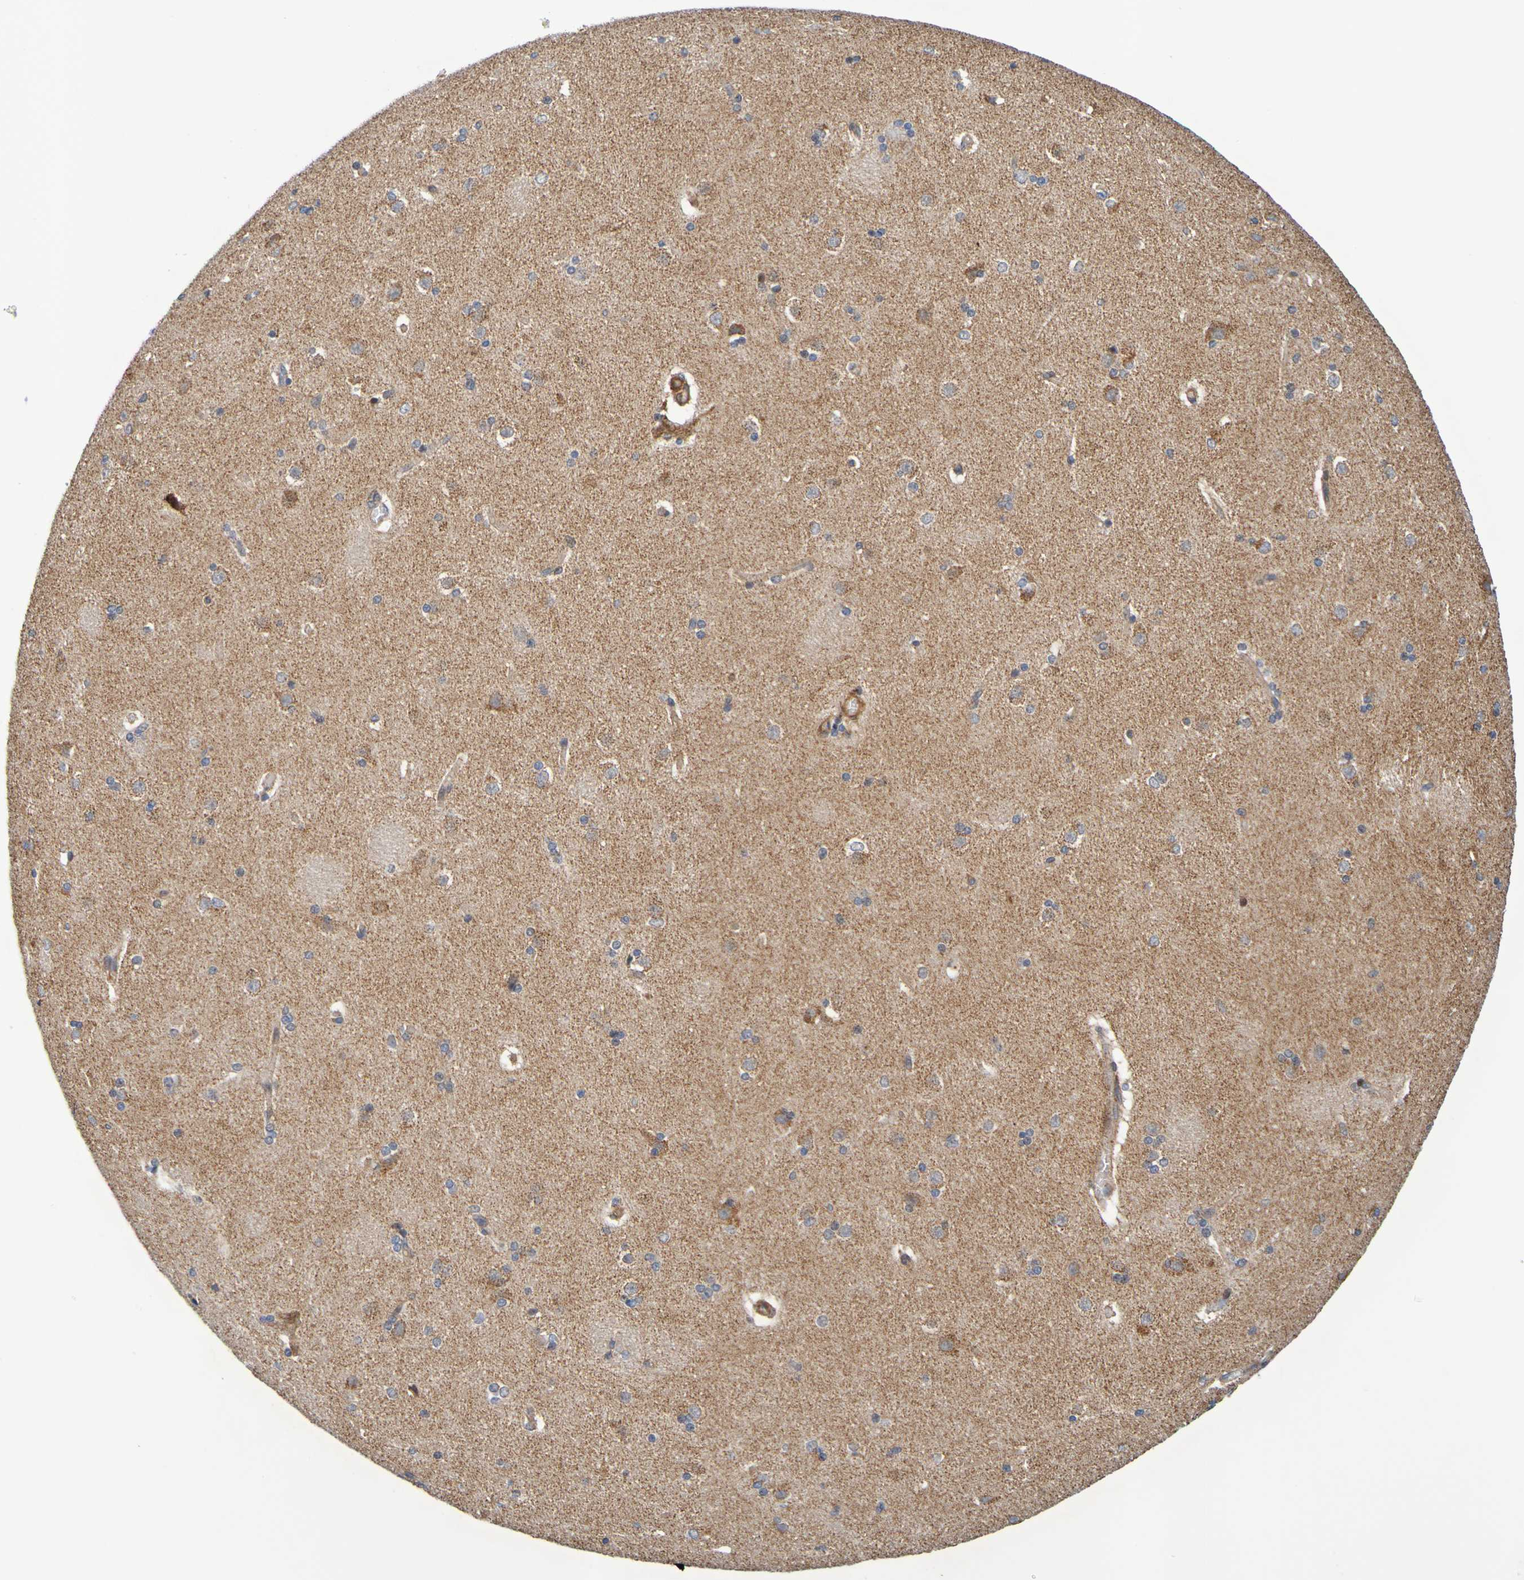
{"staining": {"intensity": "moderate", "quantity": "<25%", "location": "cytoplasmic/membranous"}, "tissue": "caudate", "cell_type": "Glial cells", "image_type": "normal", "snomed": [{"axis": "morphology", "description": "Normal tissue, NOS"}, {"axis": "topography", "description": "Lateral ventricle wall"}], "caption": "DAB immunohistochemical staining of benign human caudate reveals moderate cytoplasmic/membranous protein positivity in approximately <25% of glial cells.", "gene": "CCDC51", "patient": {"sex": "female", "age": 19}}